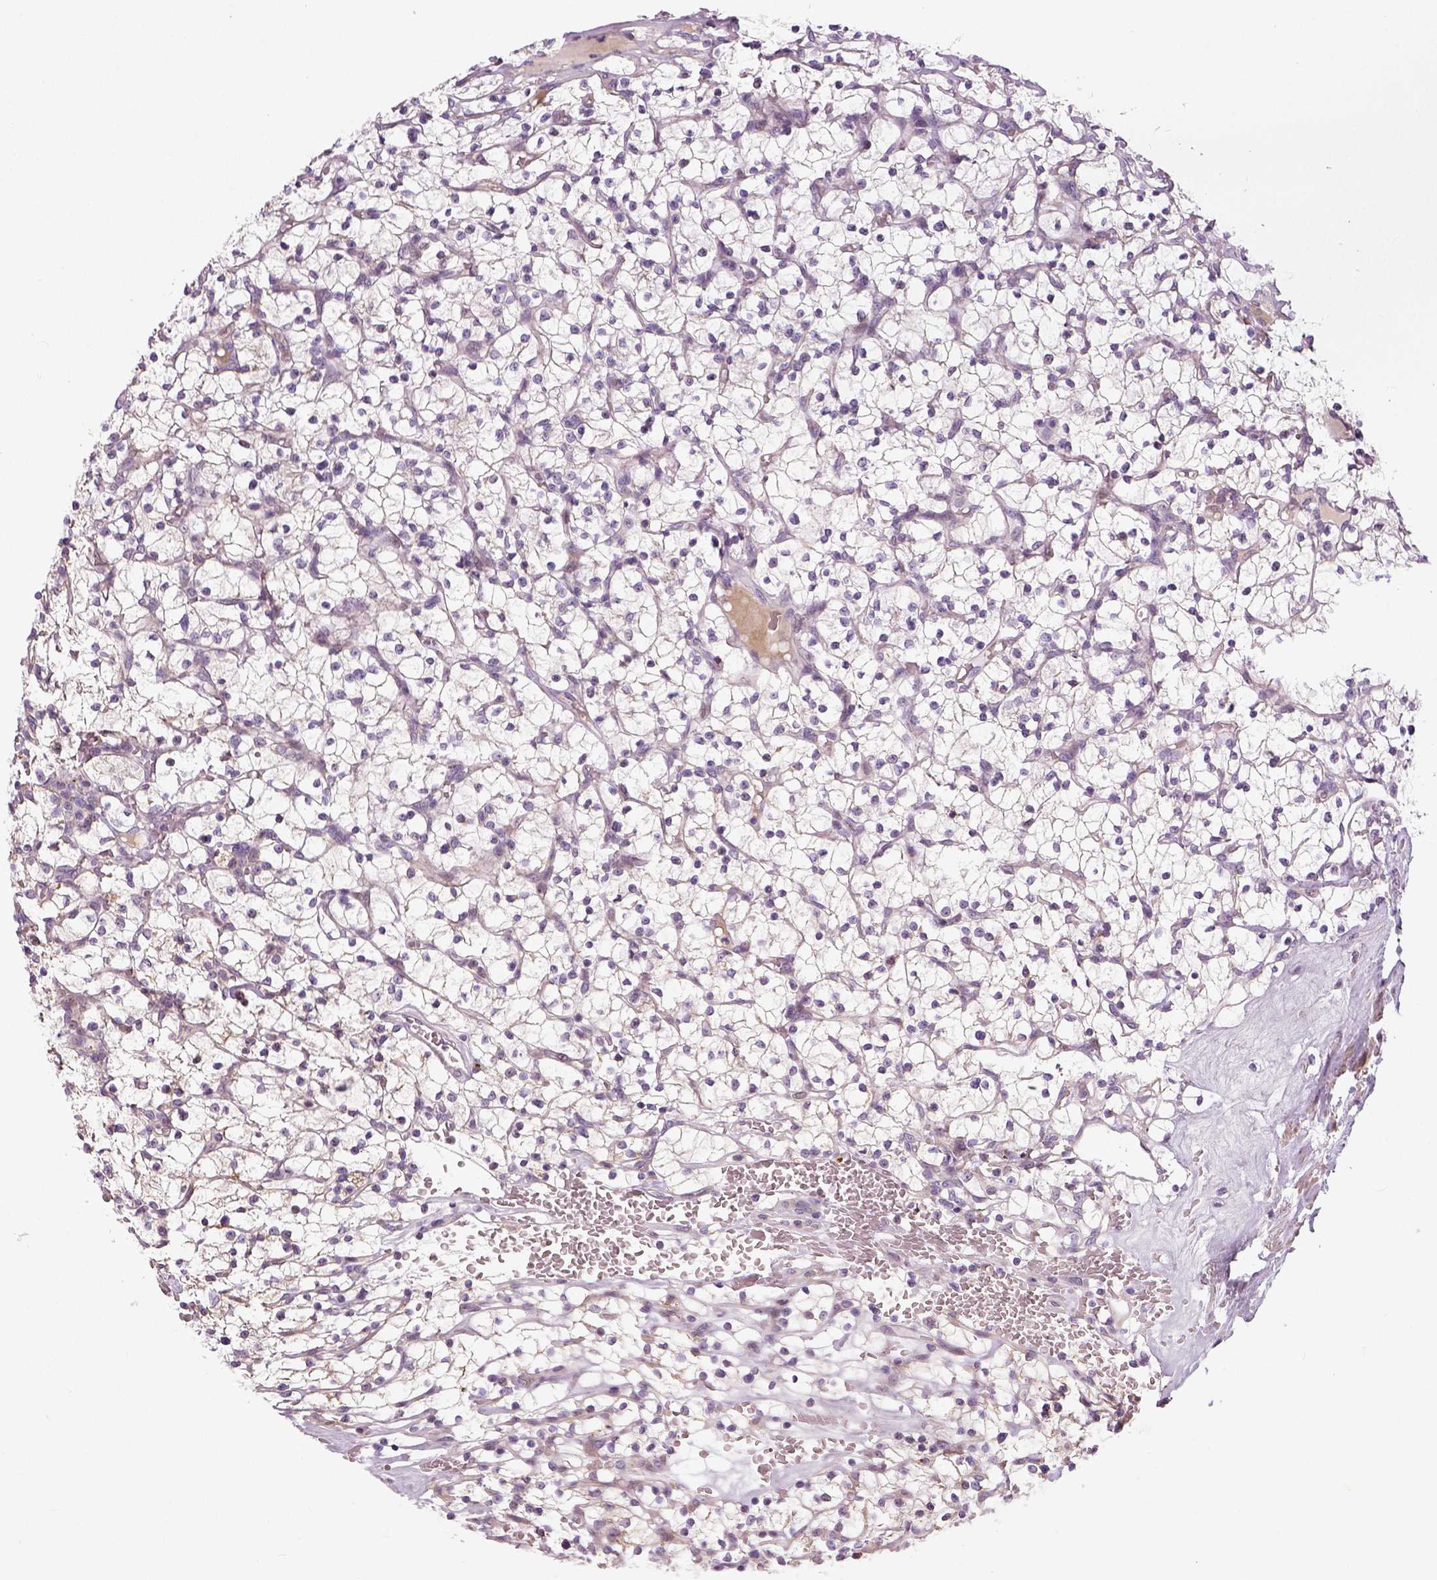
{"staining": {"intensity": "negative", "quantity": "none", "location": "none"}, "tissue": "renal cancer", "cell_type": "Tumor cells", "image_type": "cancer", "snomed": [{"axis": "morphology", "description": "Adenocarcinoma, NOS"}, {"axis": "topography", "description": "Kidney"}], "caption": "This is an immunohistochemistry histopathology image of renal cancer. There is no expression in tumor cells.", "gene": "NECAB1", "patient": {"sex": "female", "age": 64}}